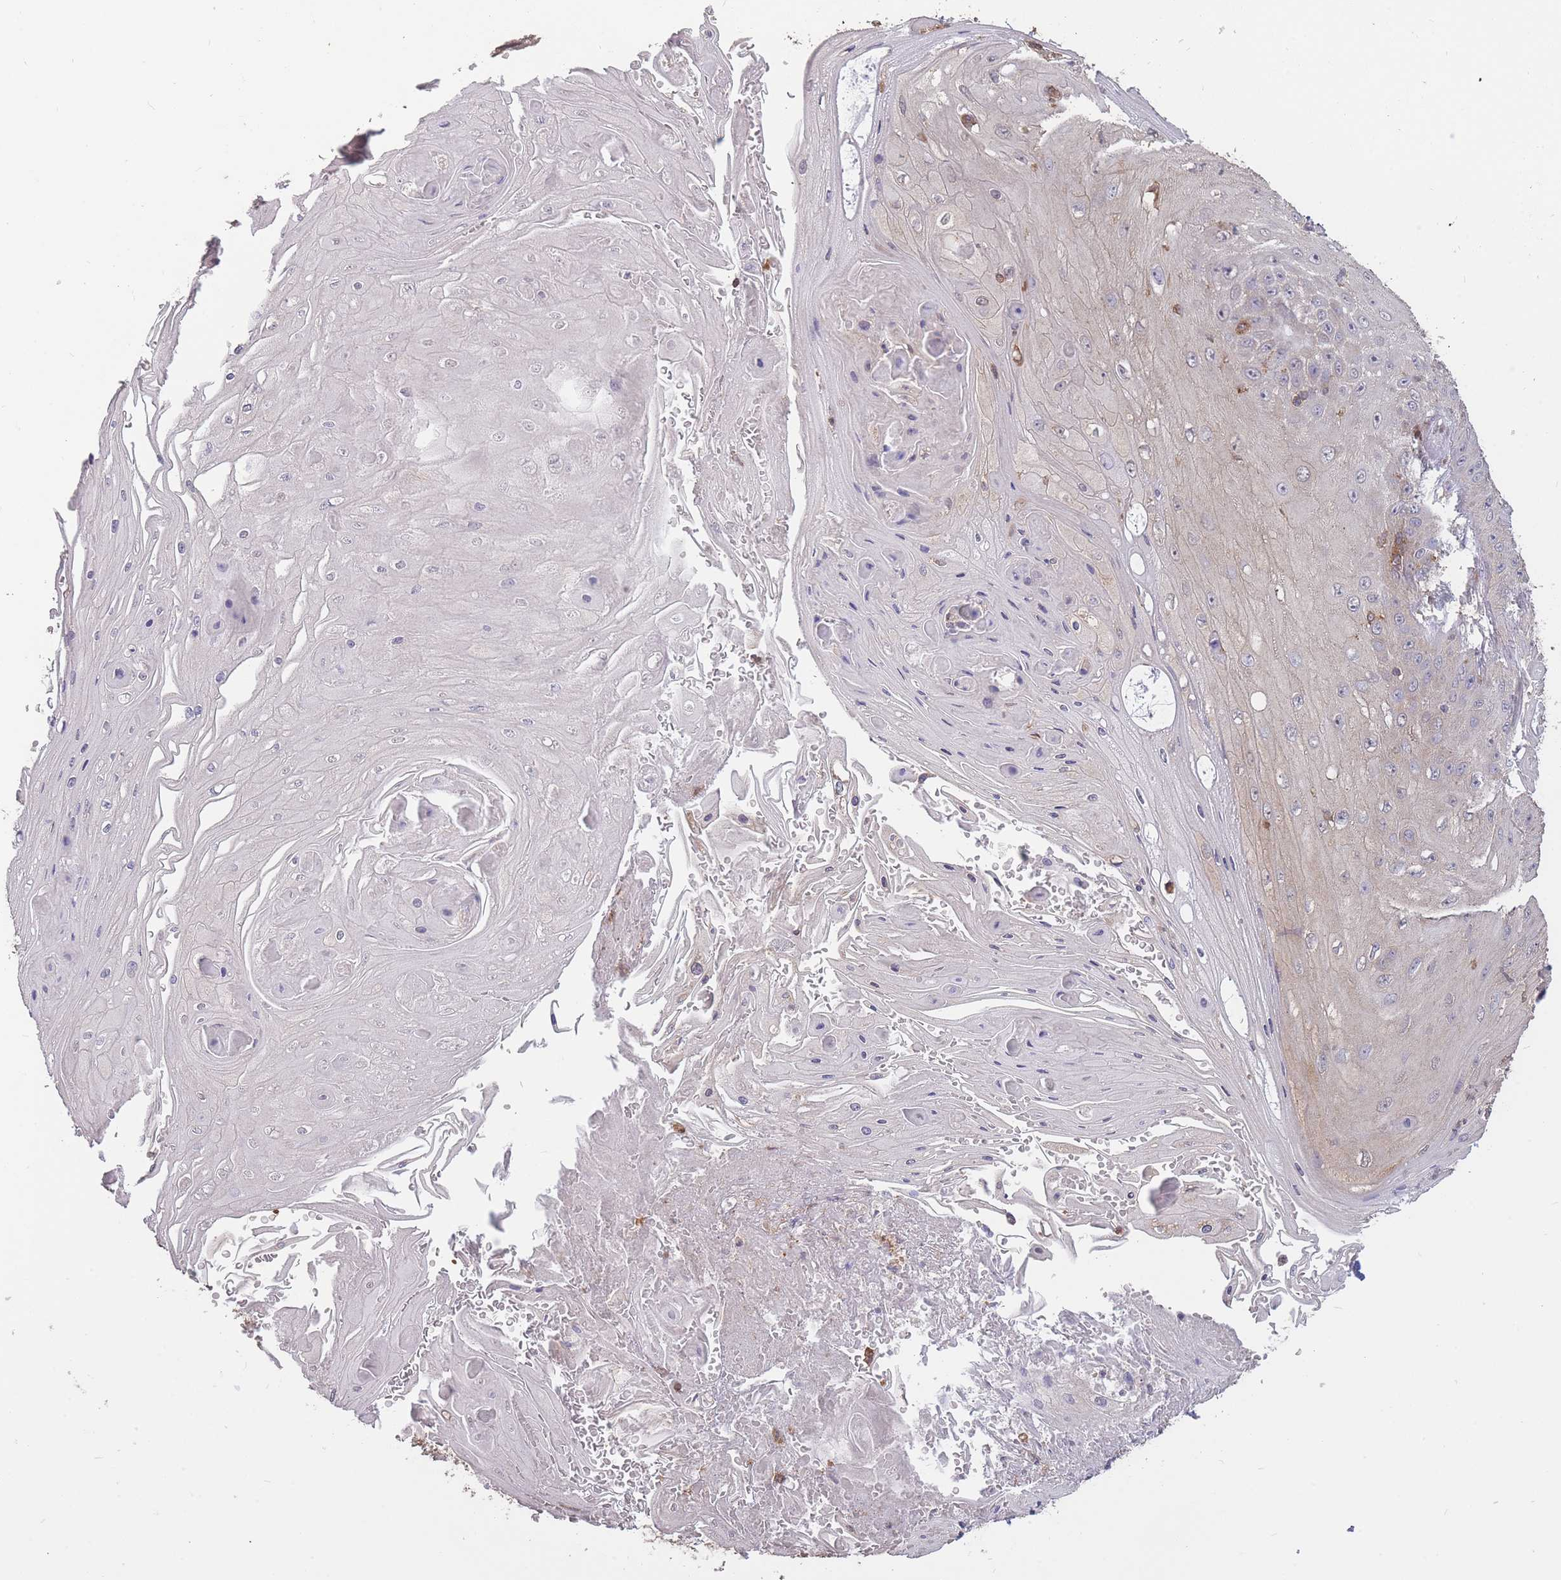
{"staining": {"intensity": "negative", "quantity": "none", "location": "none"}, "tissue": "skin cancer", "cell_type": "Tumor cells", "image_type": "cancer", "snomed": [{"axis": "morphology", "description": "Squamous cell carcinoma, NOS"}, {"axis": "topography", "description": "Skin"}], "caption": "An immunohistochemistry (IHC) image of skin cancer is shown. There is no staining in tumor cells of skin cancer.", "gene": "GMIP", "patient": {"sex": "male", "age": 70}}